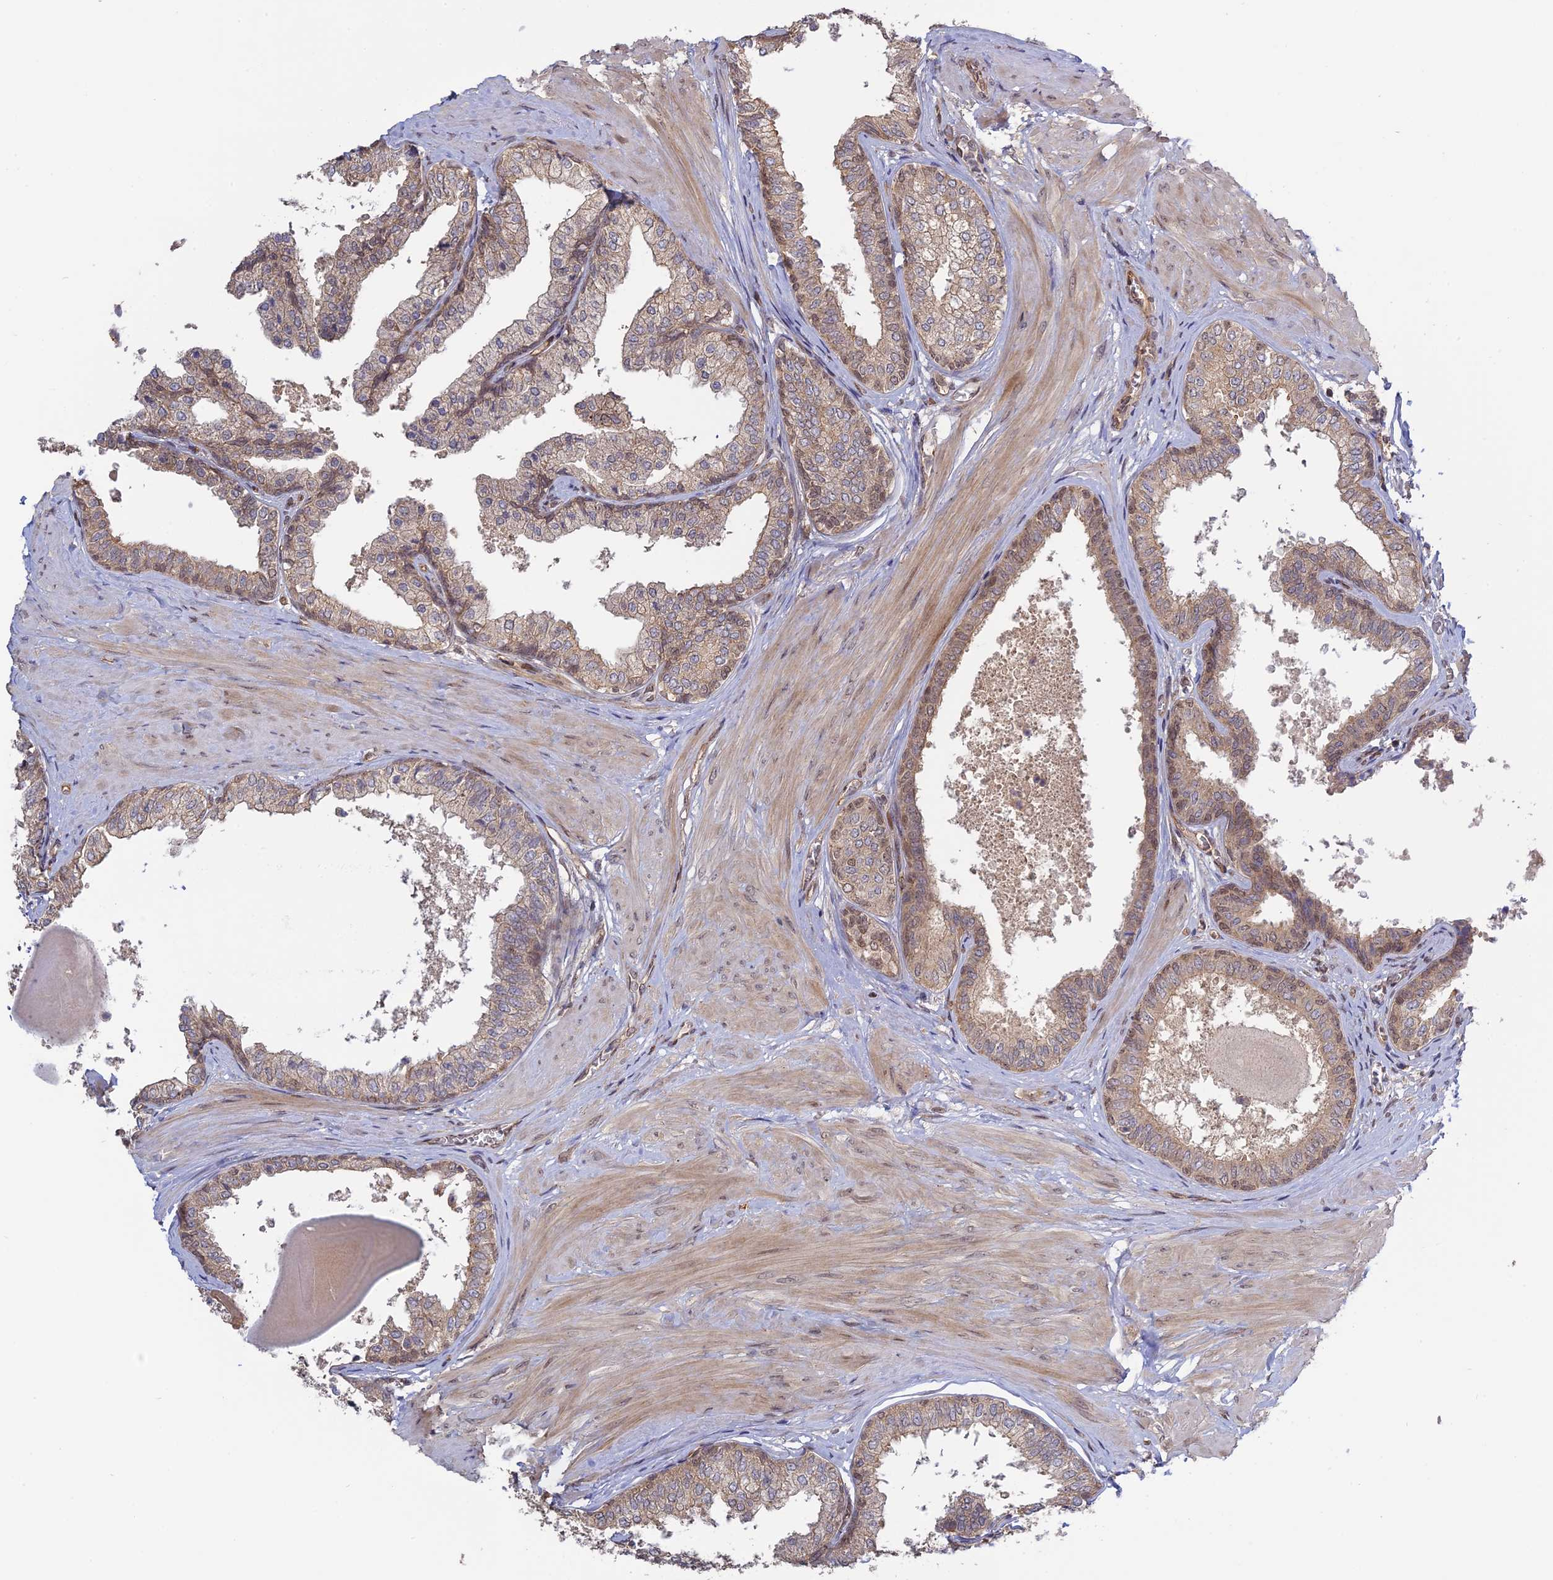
{"staining": {"intensity": "moderate", "quantity": ">75%", "location": "cytoplasmic/membranous,nuclear"}, "tissue": "prostate", "cell_type": "Glandular cells", "image_type": "normal", "snomed": [{"axis": "morphology", "description": "Normal tissue, NOS"}, {"axis": "topography", "description": "Prostate"}], "caption": "IHC image of normal prostate stained for a protein (brown), which demonstrates medium levels of moderate cytoplasmic/membranous,nuclear positivity in approximately >75% of glandular cells.", "gene": "PKIG", "patient": {"sex": "male", "age": 48}}